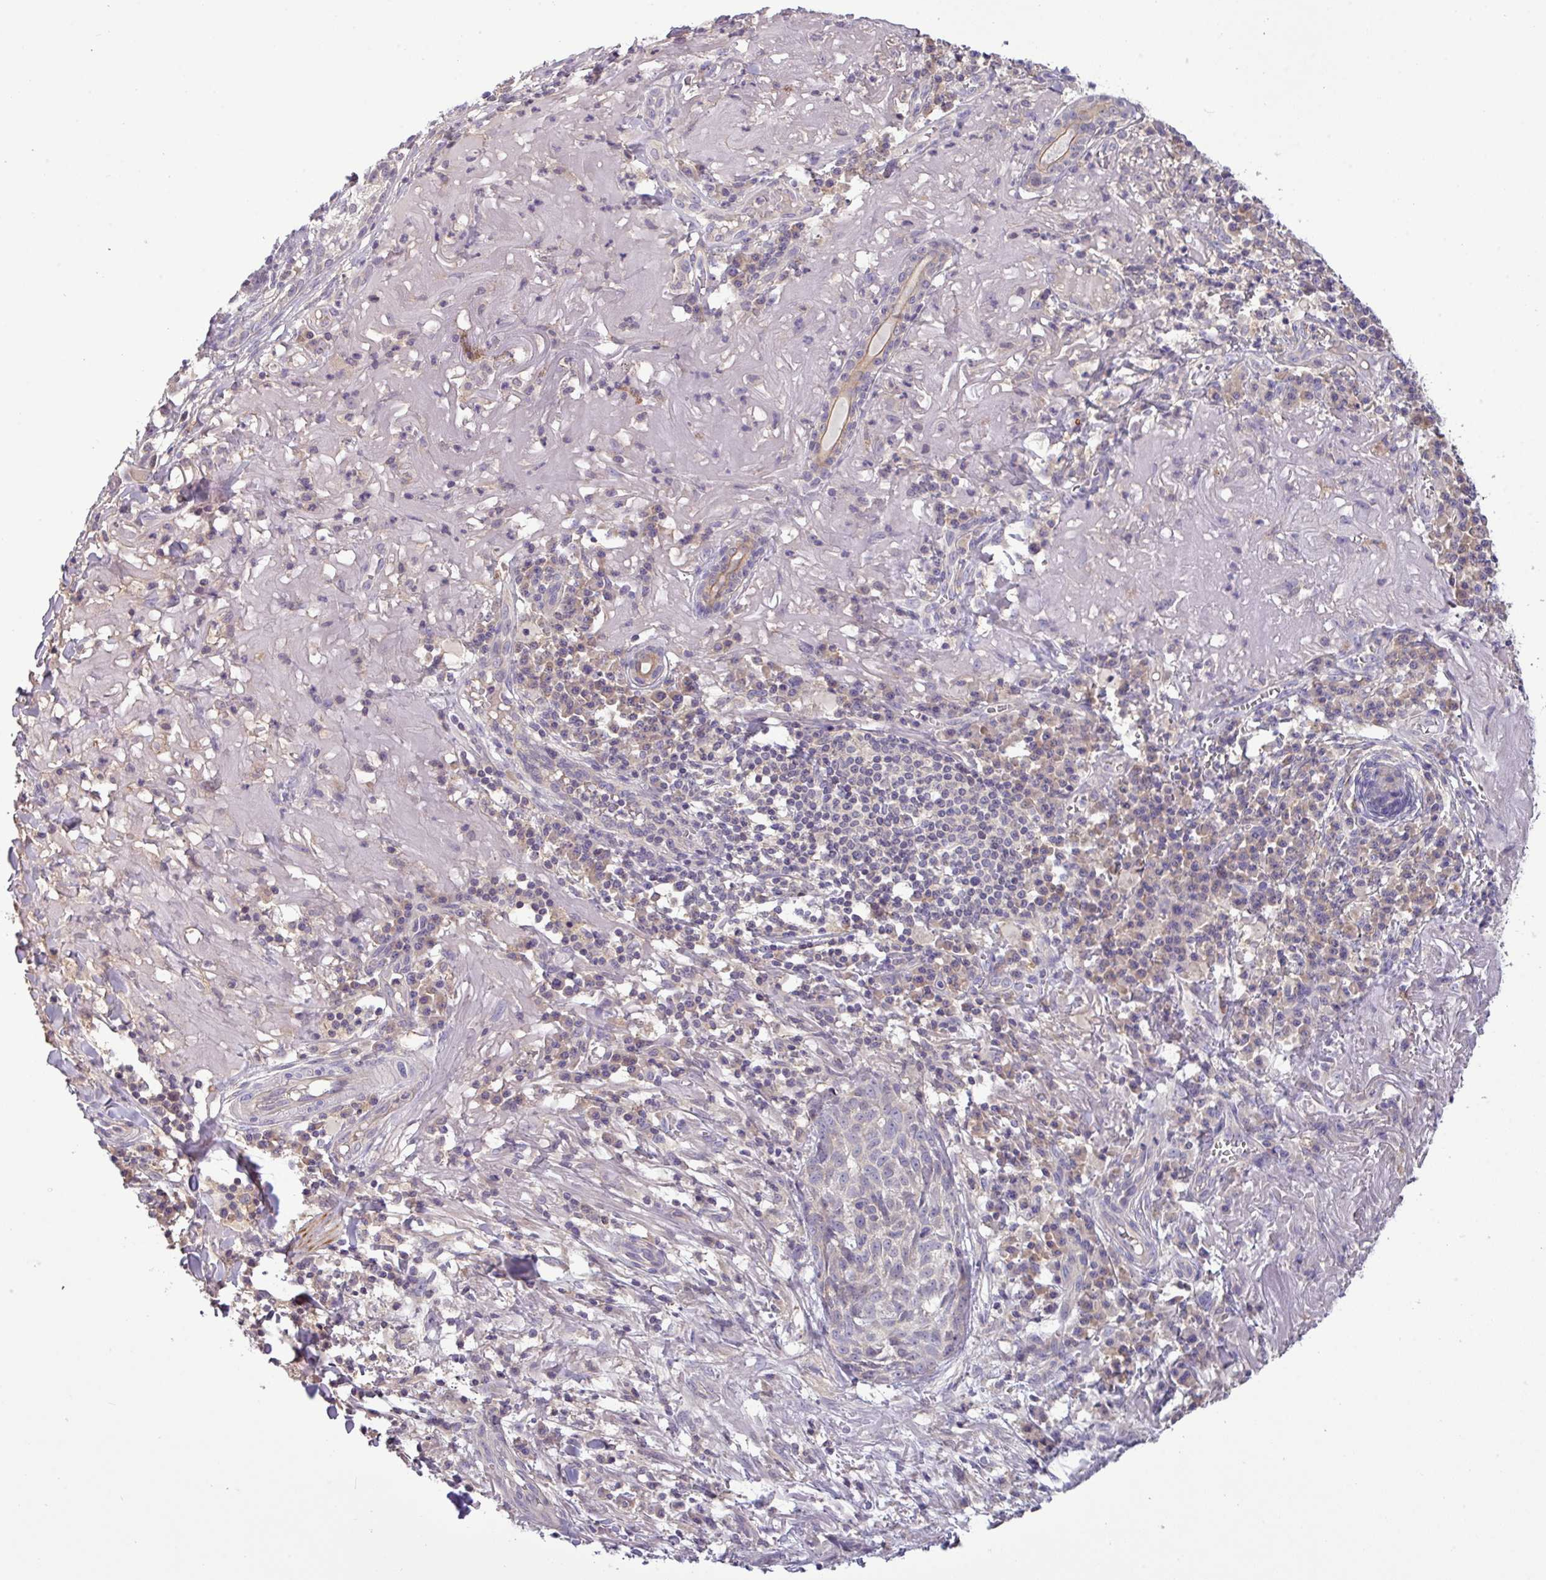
{"staining": {"intensity": "negative", "quantity": "none", "location": "none"}, "tissue": "skin cancer", "cell_type": "Tumor cells", "image_type": "cancer", "snomed": [{"axis": "morphology", "description": "Basal cell carcinoma"}, {"axis": "topography", "description": "Skin"}], "caption": "The IHC micrograph has no significant expression in tumor cells of skin basal cell carcinoma tissue. (DAB (3,3'-diaminobenzidine) immunohistochemistry (IHC) with hematoxylin counter stain).", "gene": "TMEM62", "patient": {"sex": "female", "age": 93}}